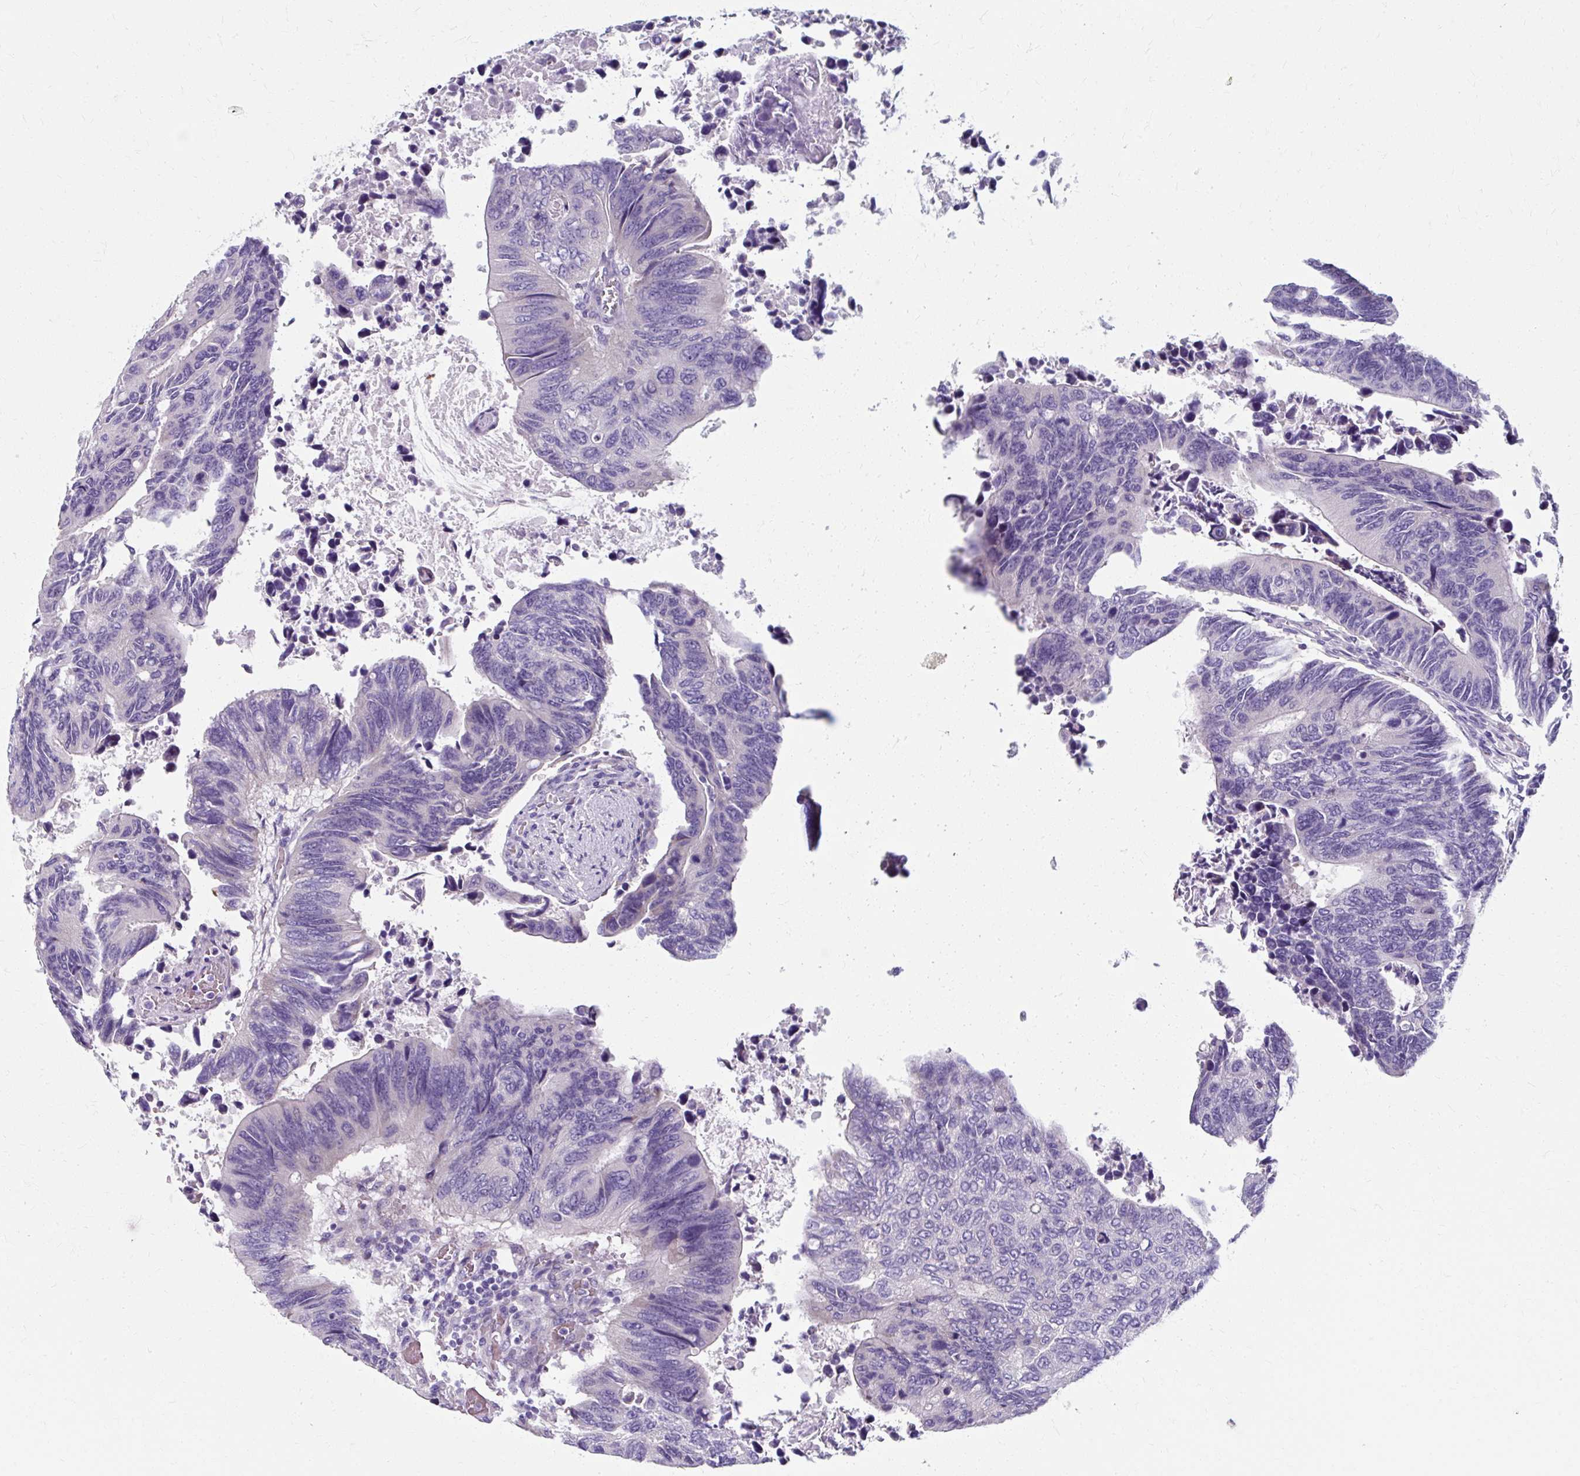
{"staining": {"intensity": "negative", "quantity": "none", "location": "none"}, "tissue": "colorectal cancer", "cell_type": "Tumor cells", "image_type": "cancer", "snomed": [{"axis": "morphology", "description": "Adenocarcinoma, NOS"}, {"axis": "topography", "description": "Colon"}], "caption": "Immunohistochemistry (IHC) image of human colorectal adenocarcinoma stained for a protein (brown), which demonstrates no positivity in tumor cells.", "gene": "ZNF555", "patient": {"sex": "male", "age": 87}}